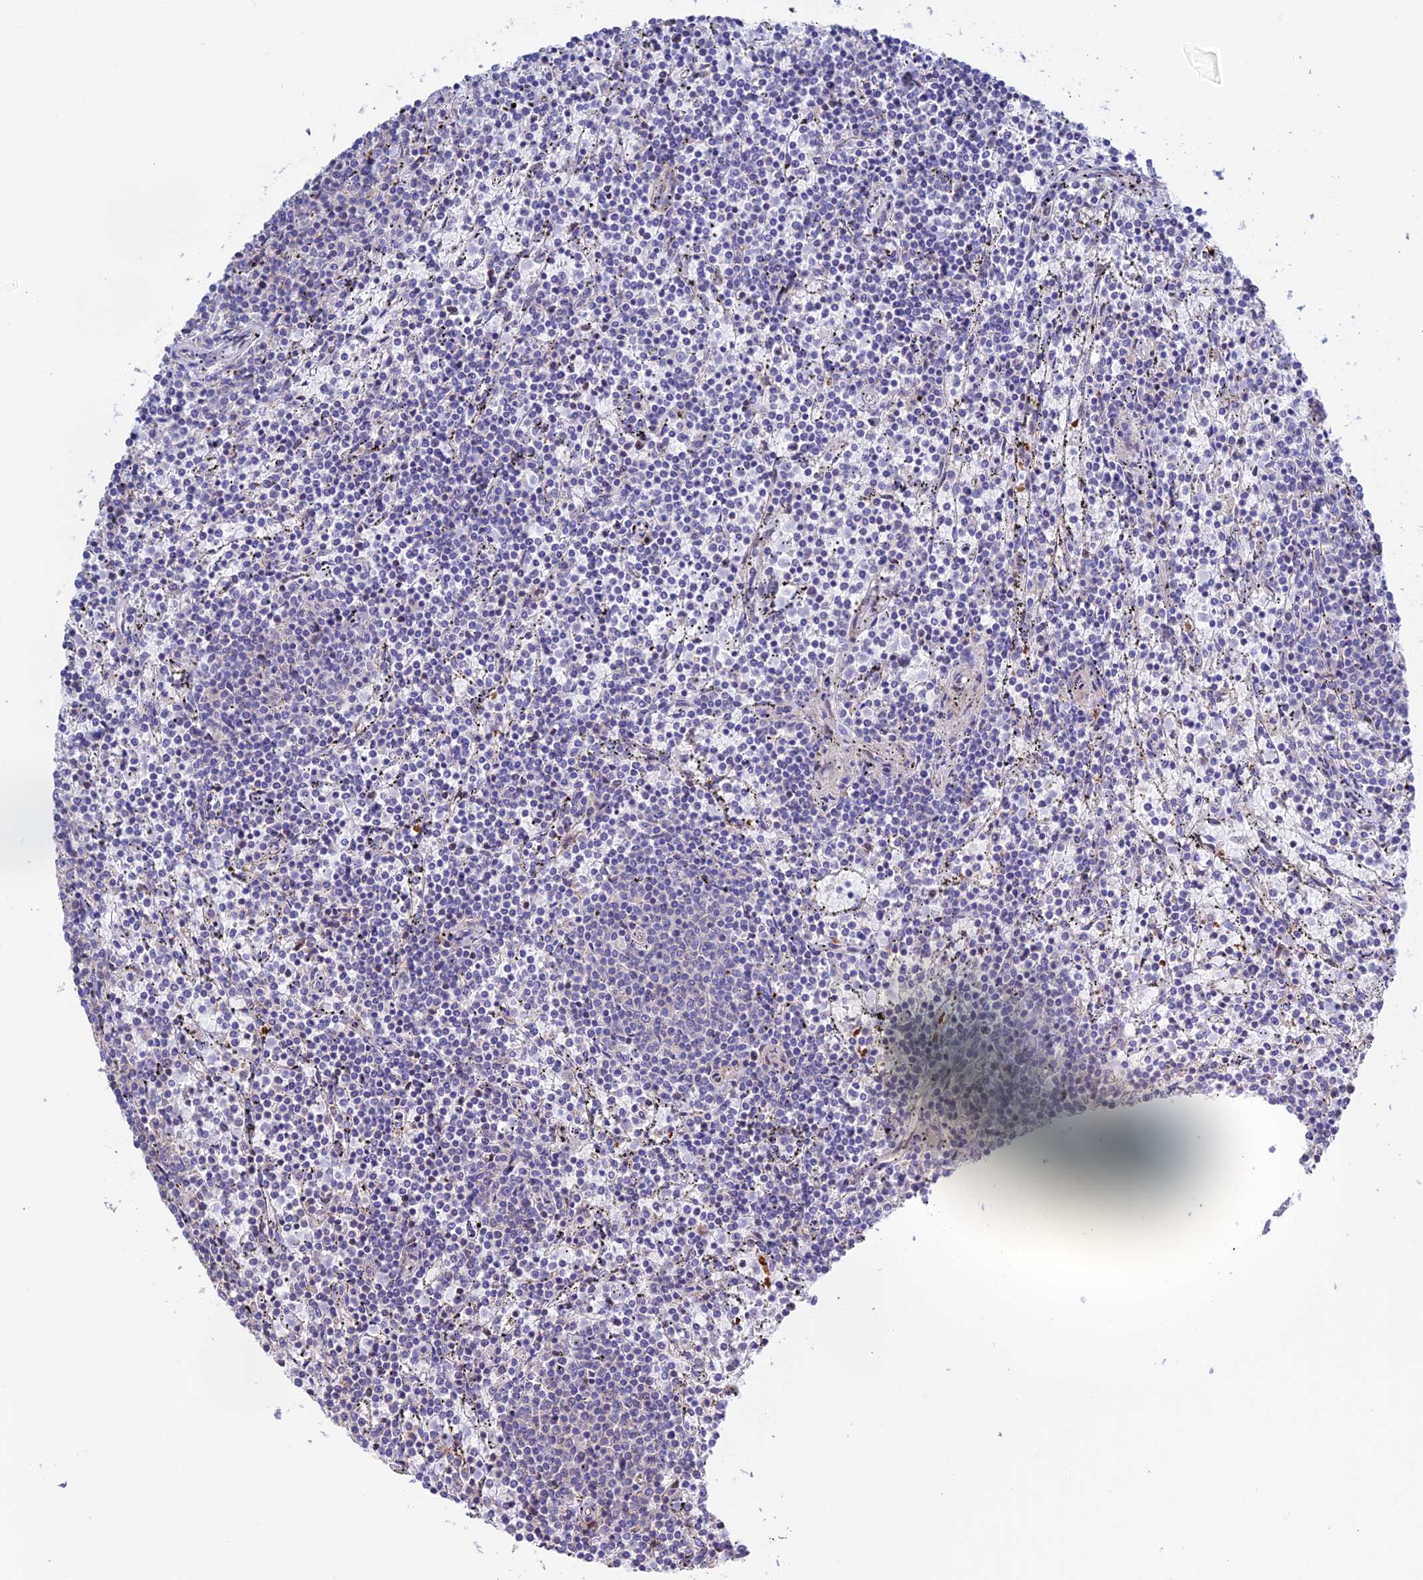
{"staining": {"intensity": "negative", "quantity": "none", "location": "none"}, "tissue": "lymphoma", "cell_type": "Tumor cells", "image_type": "cancer", "snomed": [{"axis": "morphology", "description": "Malignant lymphoma, non-Hodgkin's type, Low grade"}, {"axis": "topography", "description": "Spleen"}], "caption": "High magnification brightfield microscopy of lymphoma stained with DAB (3,3'-diaminobenzidine) (brown) and counterstained with hematoxylin (blue): tumor cells show no significant staining.", "gene": "PRIM1", "patient": {"sex": "female", "age": 50}}